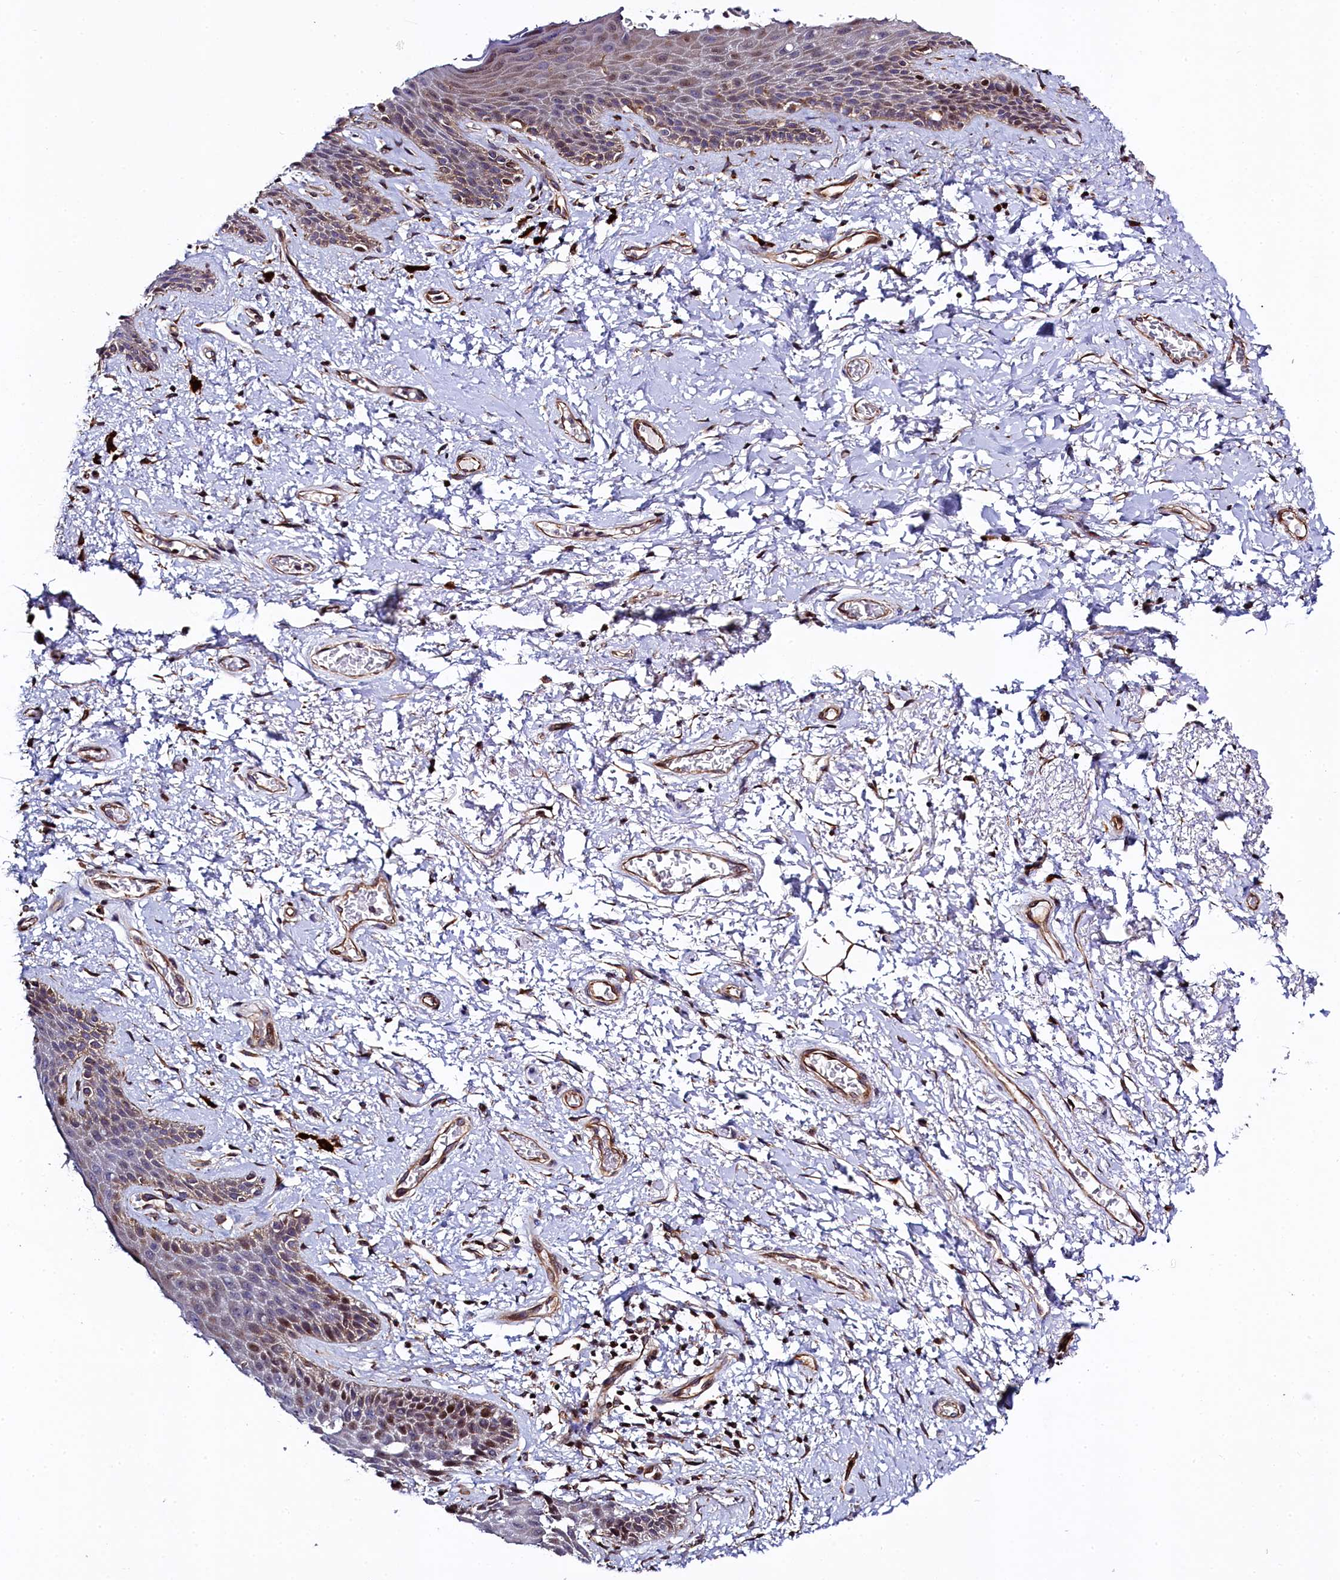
{"staining": {"intensity": "weak", "quantity": "<25%", "location": "nuclear"}, "tissue": "skin", "cell_type": "Epidermal cells", "image_type": "normal", "snomed": [{"axis": "morphology", "description": "Normal tissue, NOS"}, {"axis": "topography", "description": "Anal"}], "caption": "High power microscopy histopathology image of an IHC photomicrograph of unremarkable skin, revealing no significant expression in epidermal cells.", "gene": "TGDS", "patient": {"sex": "female", "age": 46}}